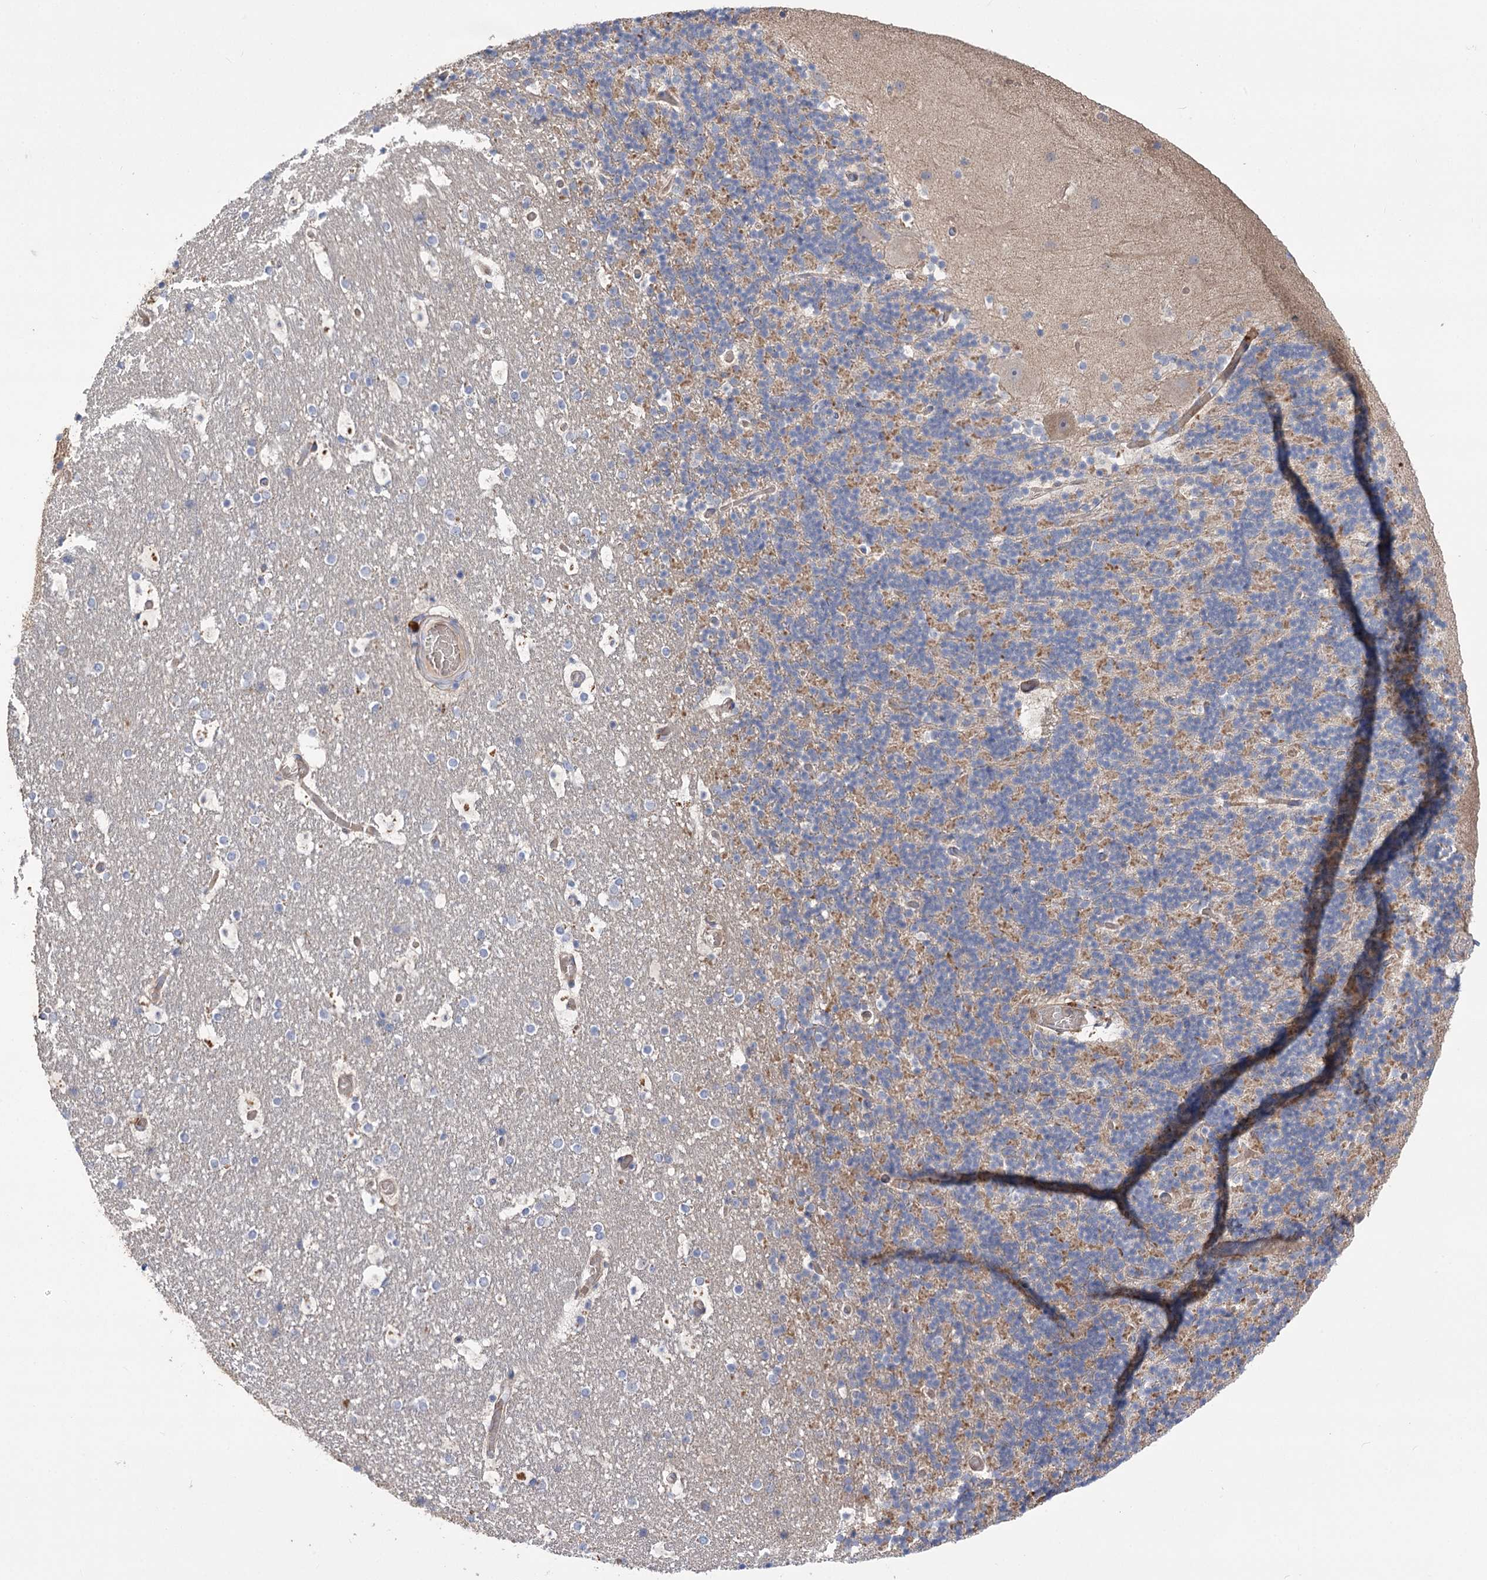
{"staining": {"intensity": "moderate", "quantity": "25%-75%", "location": "cytoplasmic/membranous"}, "tissue": "cerebellum", "cell_type": "Cells in granular layer", "image_type": "normal", "snomed": [{"axis": "morphology", "description": "Normal tissue, NOS"}, {"axis": "topography", "description": "Cerebellum"}], "caption": "Human cerebellum stained with a brown dye shows moderate cytoplasmic/membranous positive expression in approximately 25%-75% of cells in granular layer.", "gene": "TRUB1", "patient": {"sex": "male", "age": 57}}